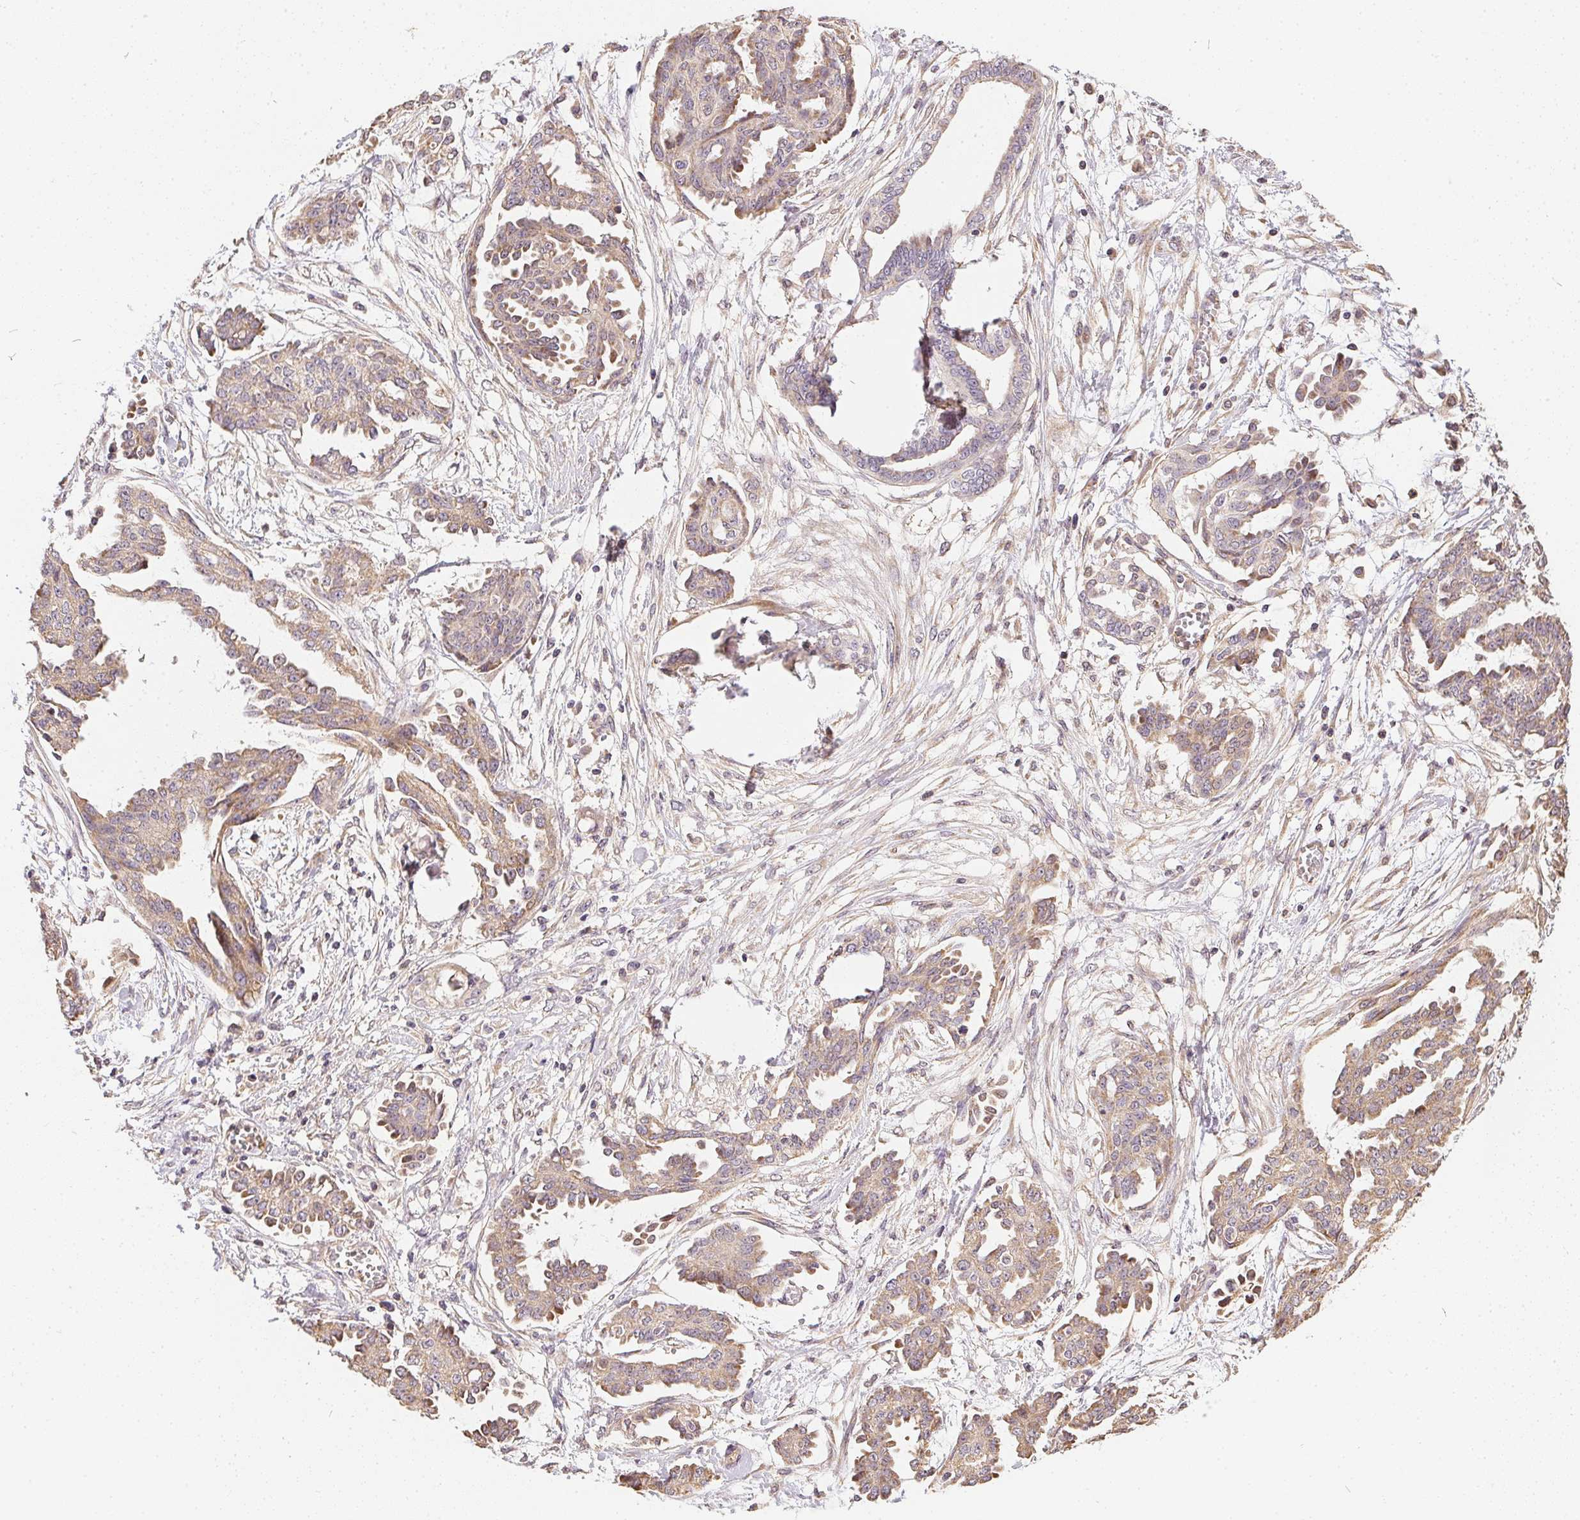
{"staining": {"intensity": "weak", "quantity": "25%-75%", "location": "cytoplasmic/membranous"}, "tissue": "ovarian cancer", "cell_type": "Tumor cells", "image_type": "cancer", "snomed": [{"axis": "morphology", "description": "Cystadenocarcinoma, serous, NOS"}, {"axis": "topography", "description": "Ovary"}], "caption": "Serous cystadenocarcinoma (ovarian) tissue shows weak cytoplasmic/membranous expression in approximately 25%-75% of tumor cells, visualized by immunohistochemistry.", "gene": "REV3L", "patient": {"sex": "female", "age": 71}}